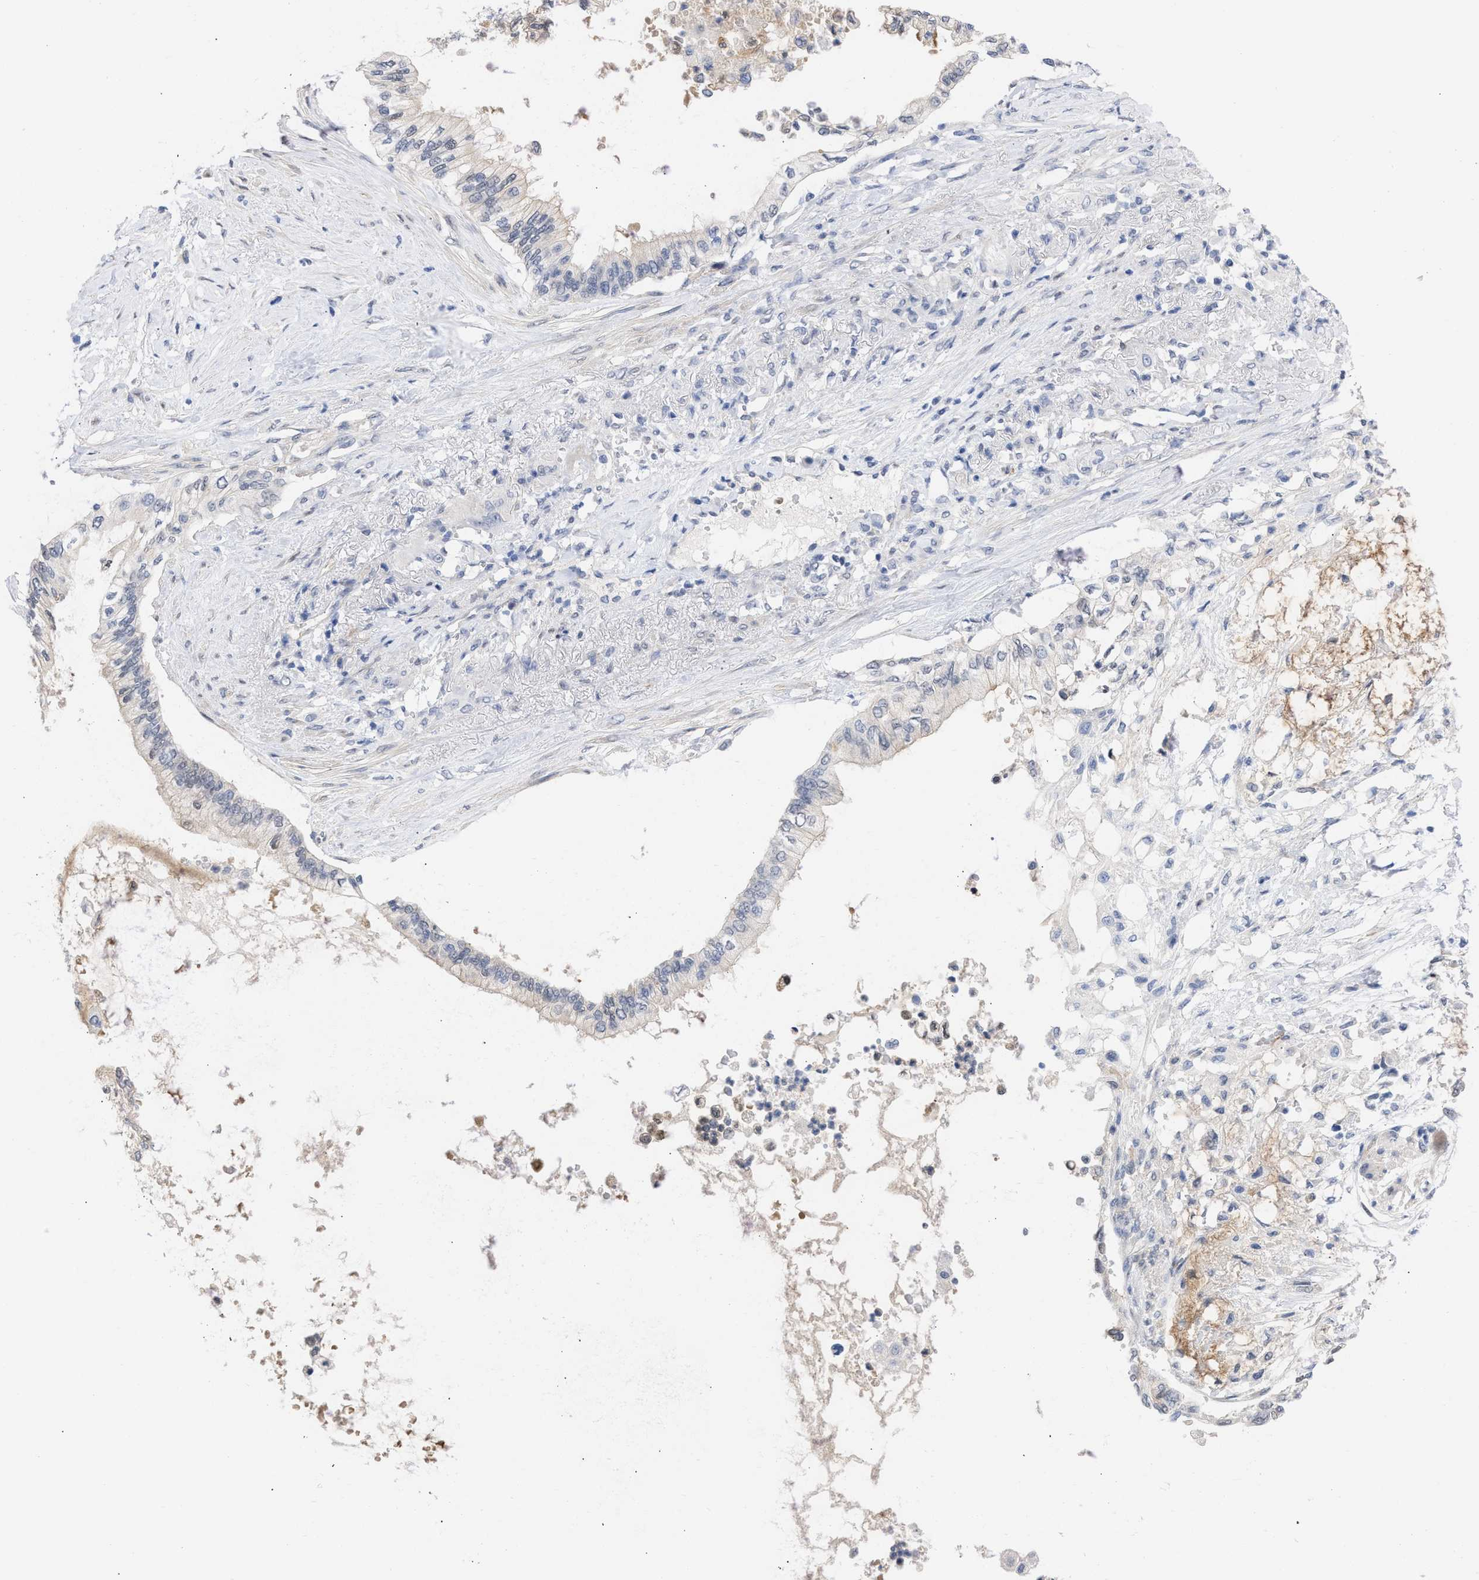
{"staining": {"intensity": "negative", "quantity": "none", "location": "none"}, "tissue": "pancreatic cancer", "cell_type": "Tumor cells", "image_type": "cancer", "snomed": [{"axis": "morphology", "description": "Normal tissue, NOS"}, {"axis": "morphology", "description": "Adenocarcinoma, NOS"}, {"axis": "topography", "description": "Pancreas"}, {"axis": "topography", "description": "Duodenum"}], "caption": "Pancreatic cancer (adenocarcinoma) was stained to show a protein in brown. There is no significant expression in tumor cells. (Brightfield microscopy of DAB (3,3'-diaminobenzidine) immunohistochemistry at high magnification).", "gene": "THRA", "patient": {"sex": "female", "age": 60}}